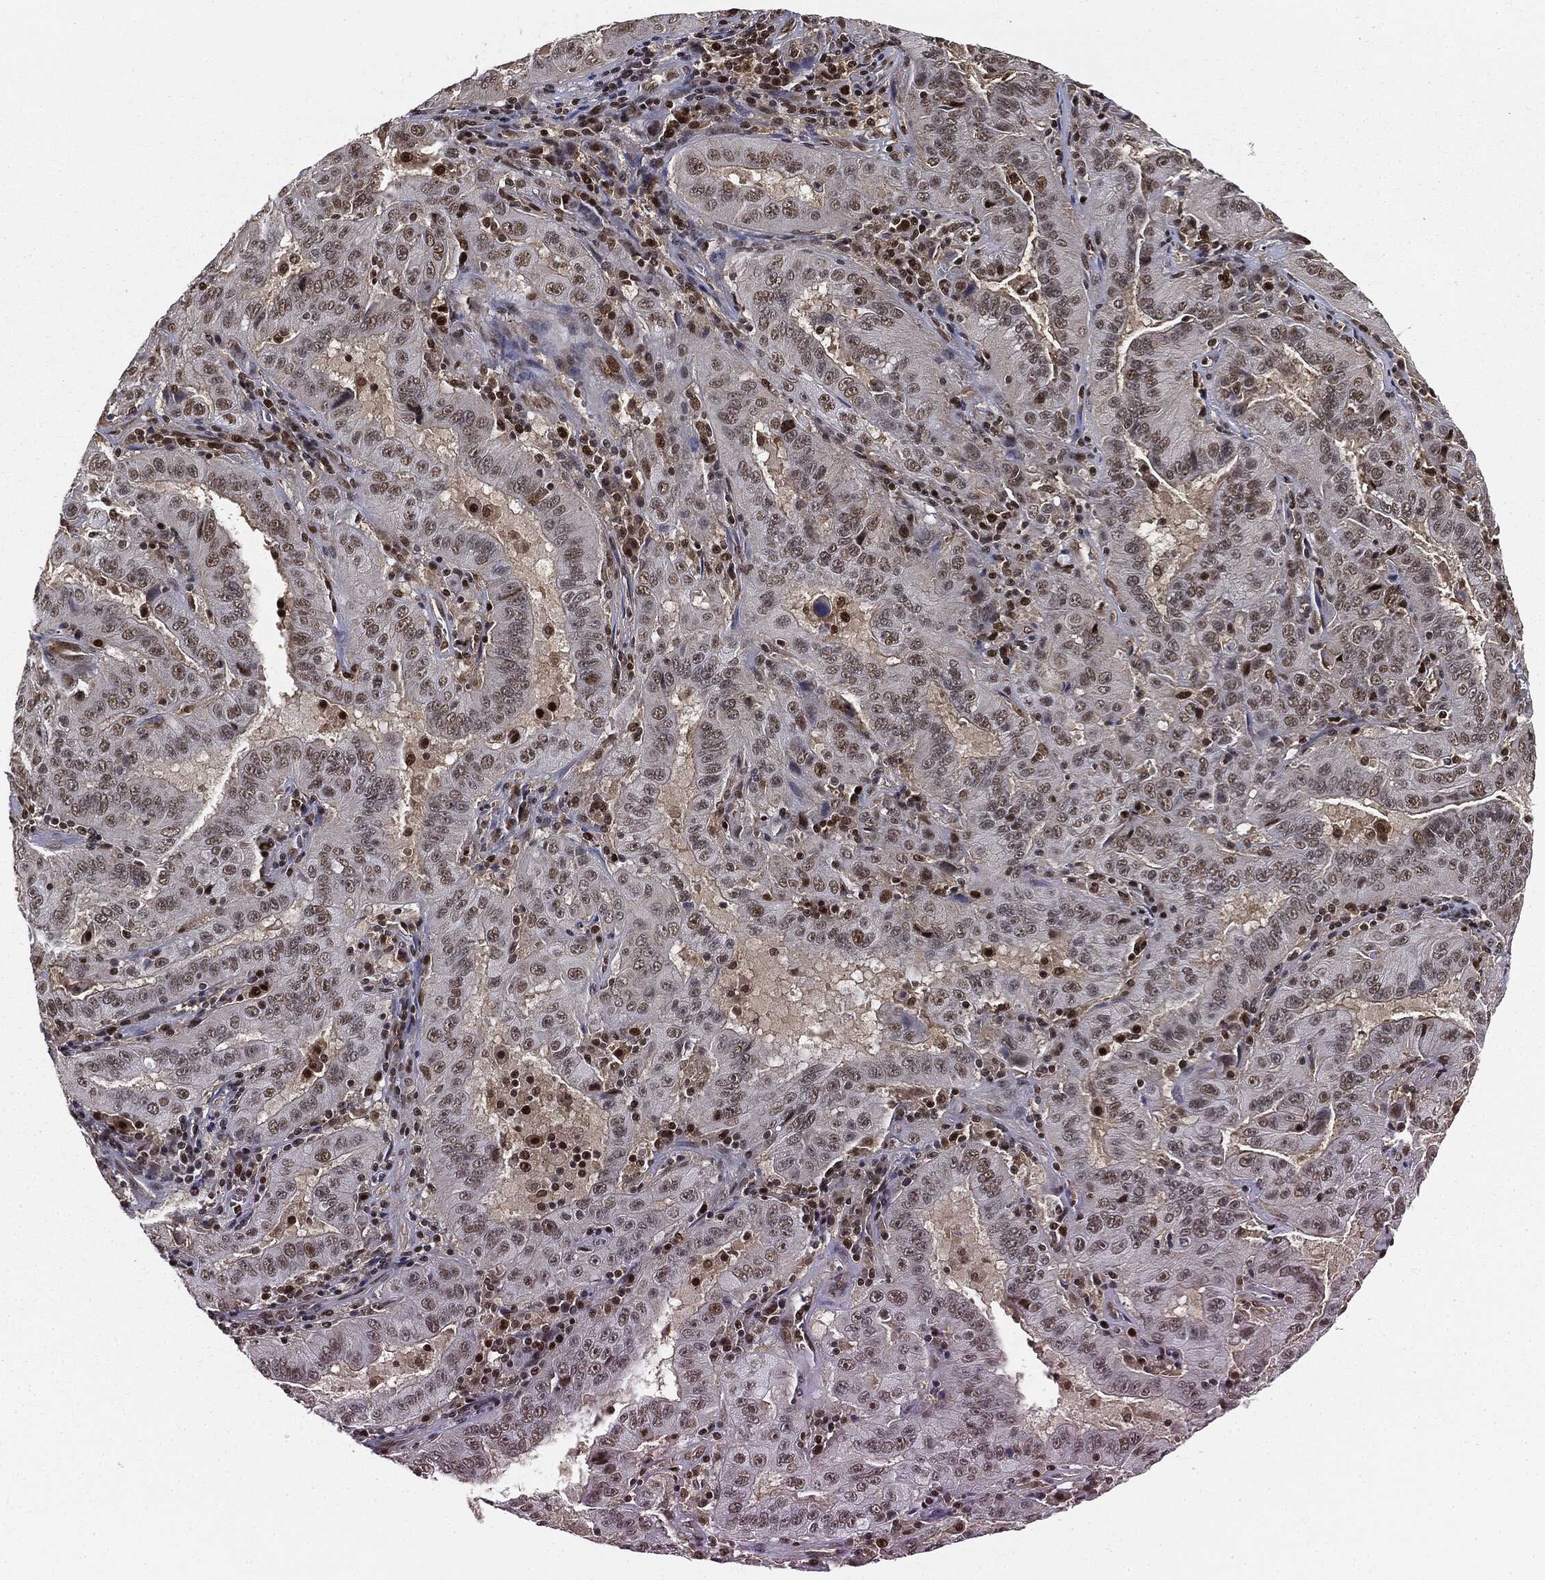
{"staining": {"intensity": "weak", "quantity": "<25%", "location": "nuclear"}, "tissue": "pancreatic cancer", "cell_type": "Tumor cells", "image_type": "cancer", "snomed": [{"axis": "morphology", "description": "Adenocarcinoma, NOS"}, {"axis": "topography", "description": "Pancreas"}], "caption": "This is a micrograph of IHC staining of pancreatic adenocarcinoma, which shows no positivity in tumor cells.", "gene": "TBC1D22A", "patient": {"sex": "male", "age": 63}}